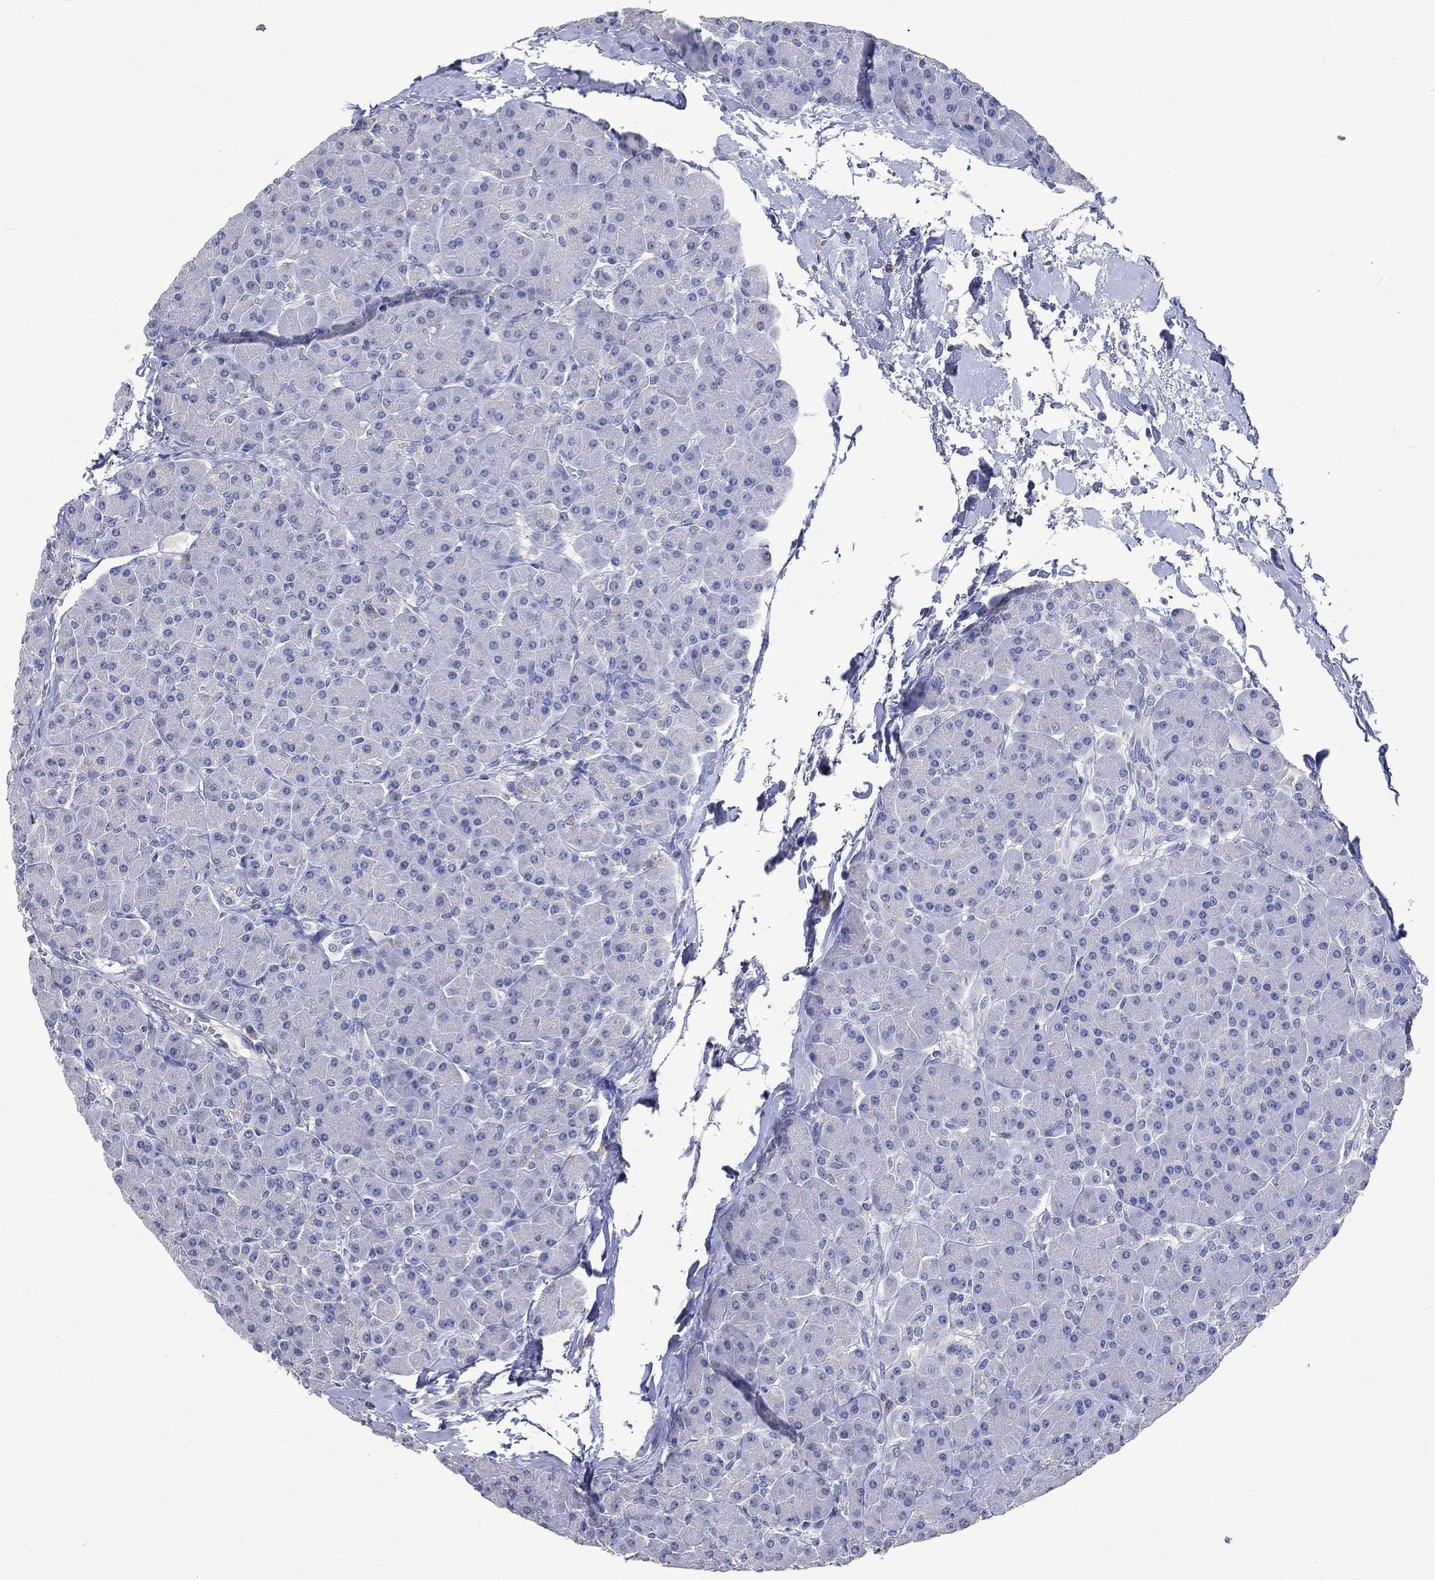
{"staining": {"intensity": "negative", "quantity": "none", "location": "none"}, "tissue": "pancreas", "cell_type": "Exocrine glandular cells", "image_type": "normal", "snomed": [{"axis": "morphology", "description": "Normal tissue, NOS"}, {"axis": "topography", "description": "Pancreas"}], "caption": "IHC of normal human pancreas exhibits no staining in exocrine glandular cells.", "gene": "LAT", "patient": {"sex": "female", "age": 44}}